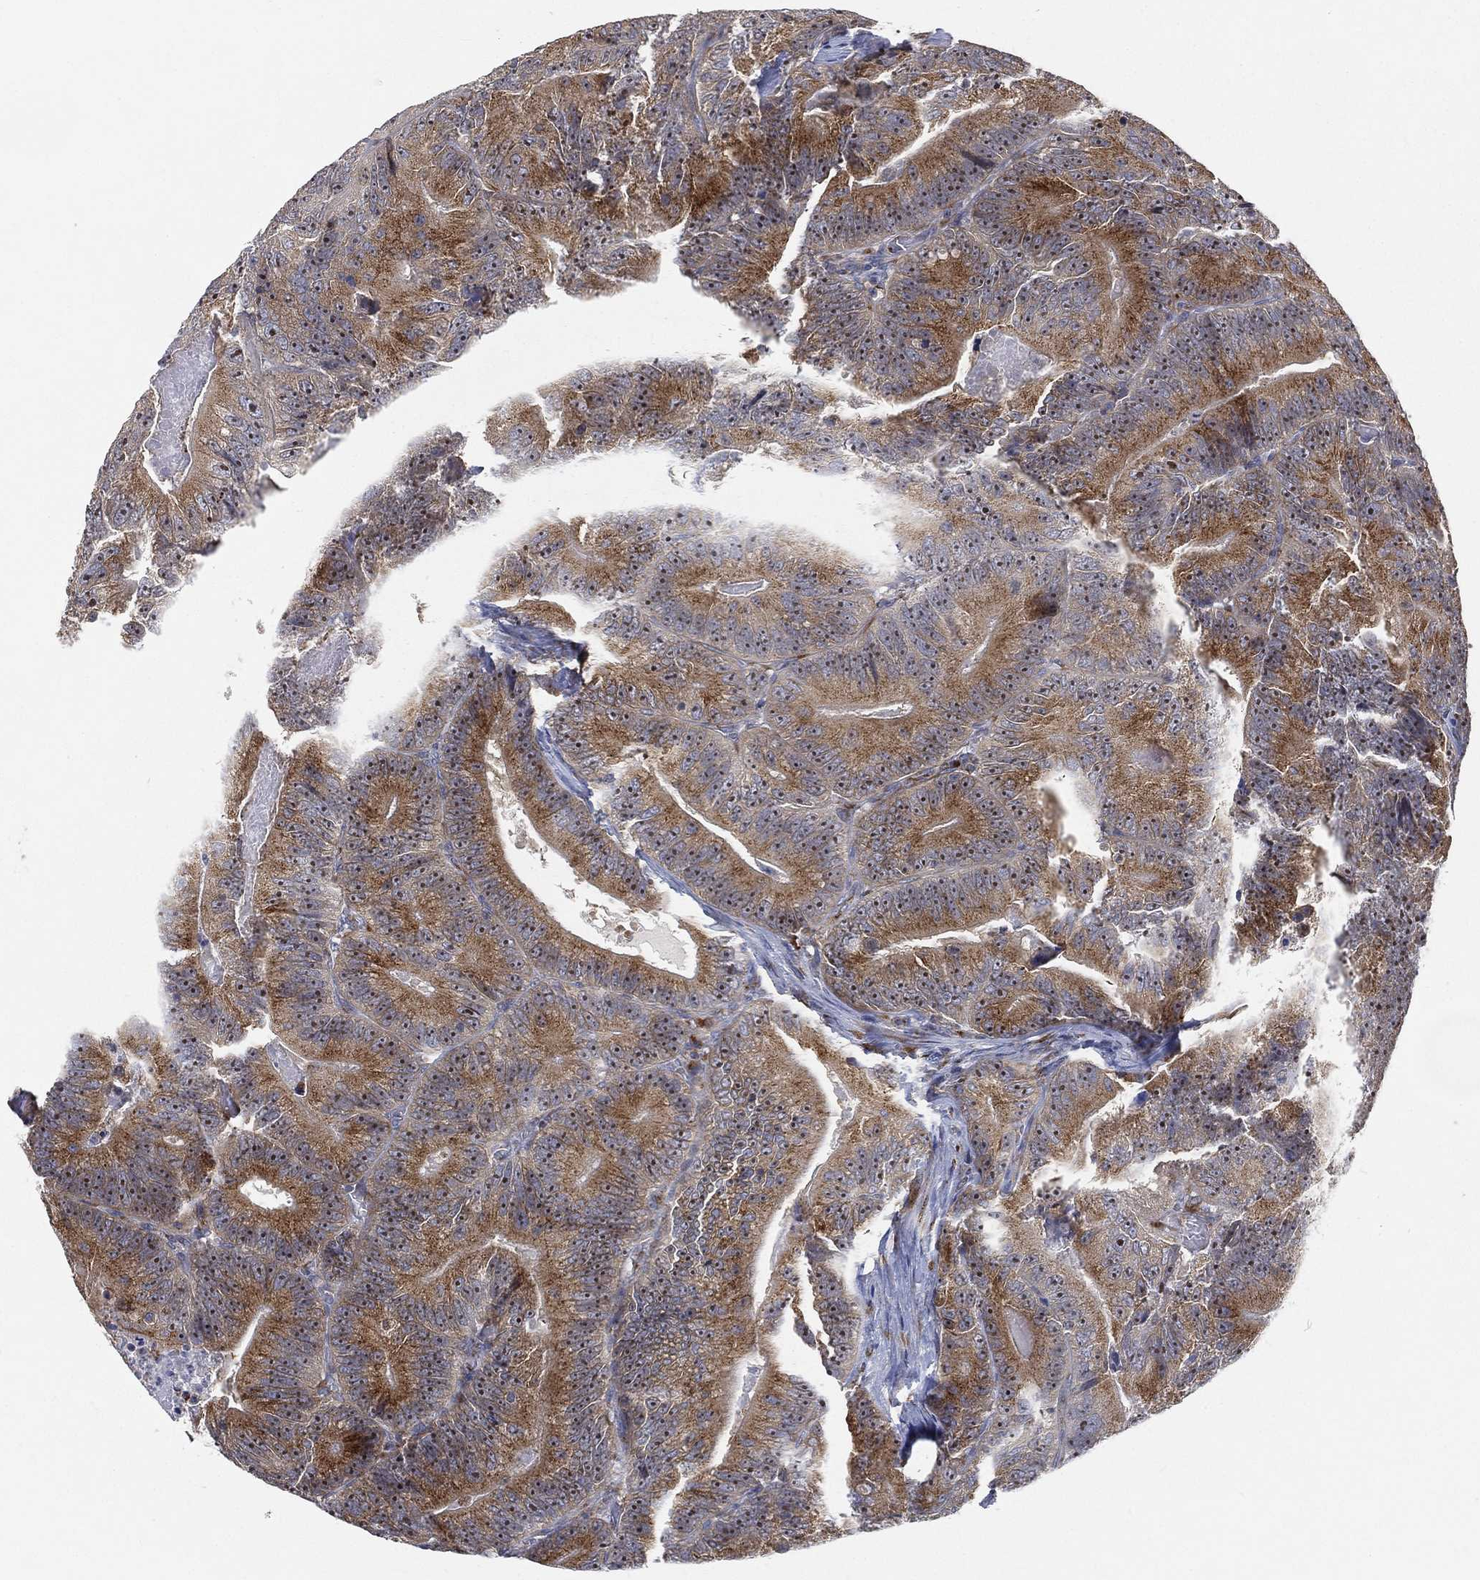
{"staining": {"intensity": "moderate", "quantity": ">75%", "location": "cytoplasmic/membranous,nuclear"}, "tissue": "colorectal cancer", "cell_type": "Tumor cells", "image_type": "cancer", "snomed": [{"axis": "morphology", "description": "Adenocarcinoma, NOS"}, {"axis": "topography", "description": "Colon"}], "caption": "This image displays immunohistochemistry (IHC) staining of colorectal cancer, with medium moderate cytoplasmic/membranous and nuclear expression in approximately >75% of tumor cells.", "gene": "TICAM1", "patient": {"sex": "female", "age": 86}}